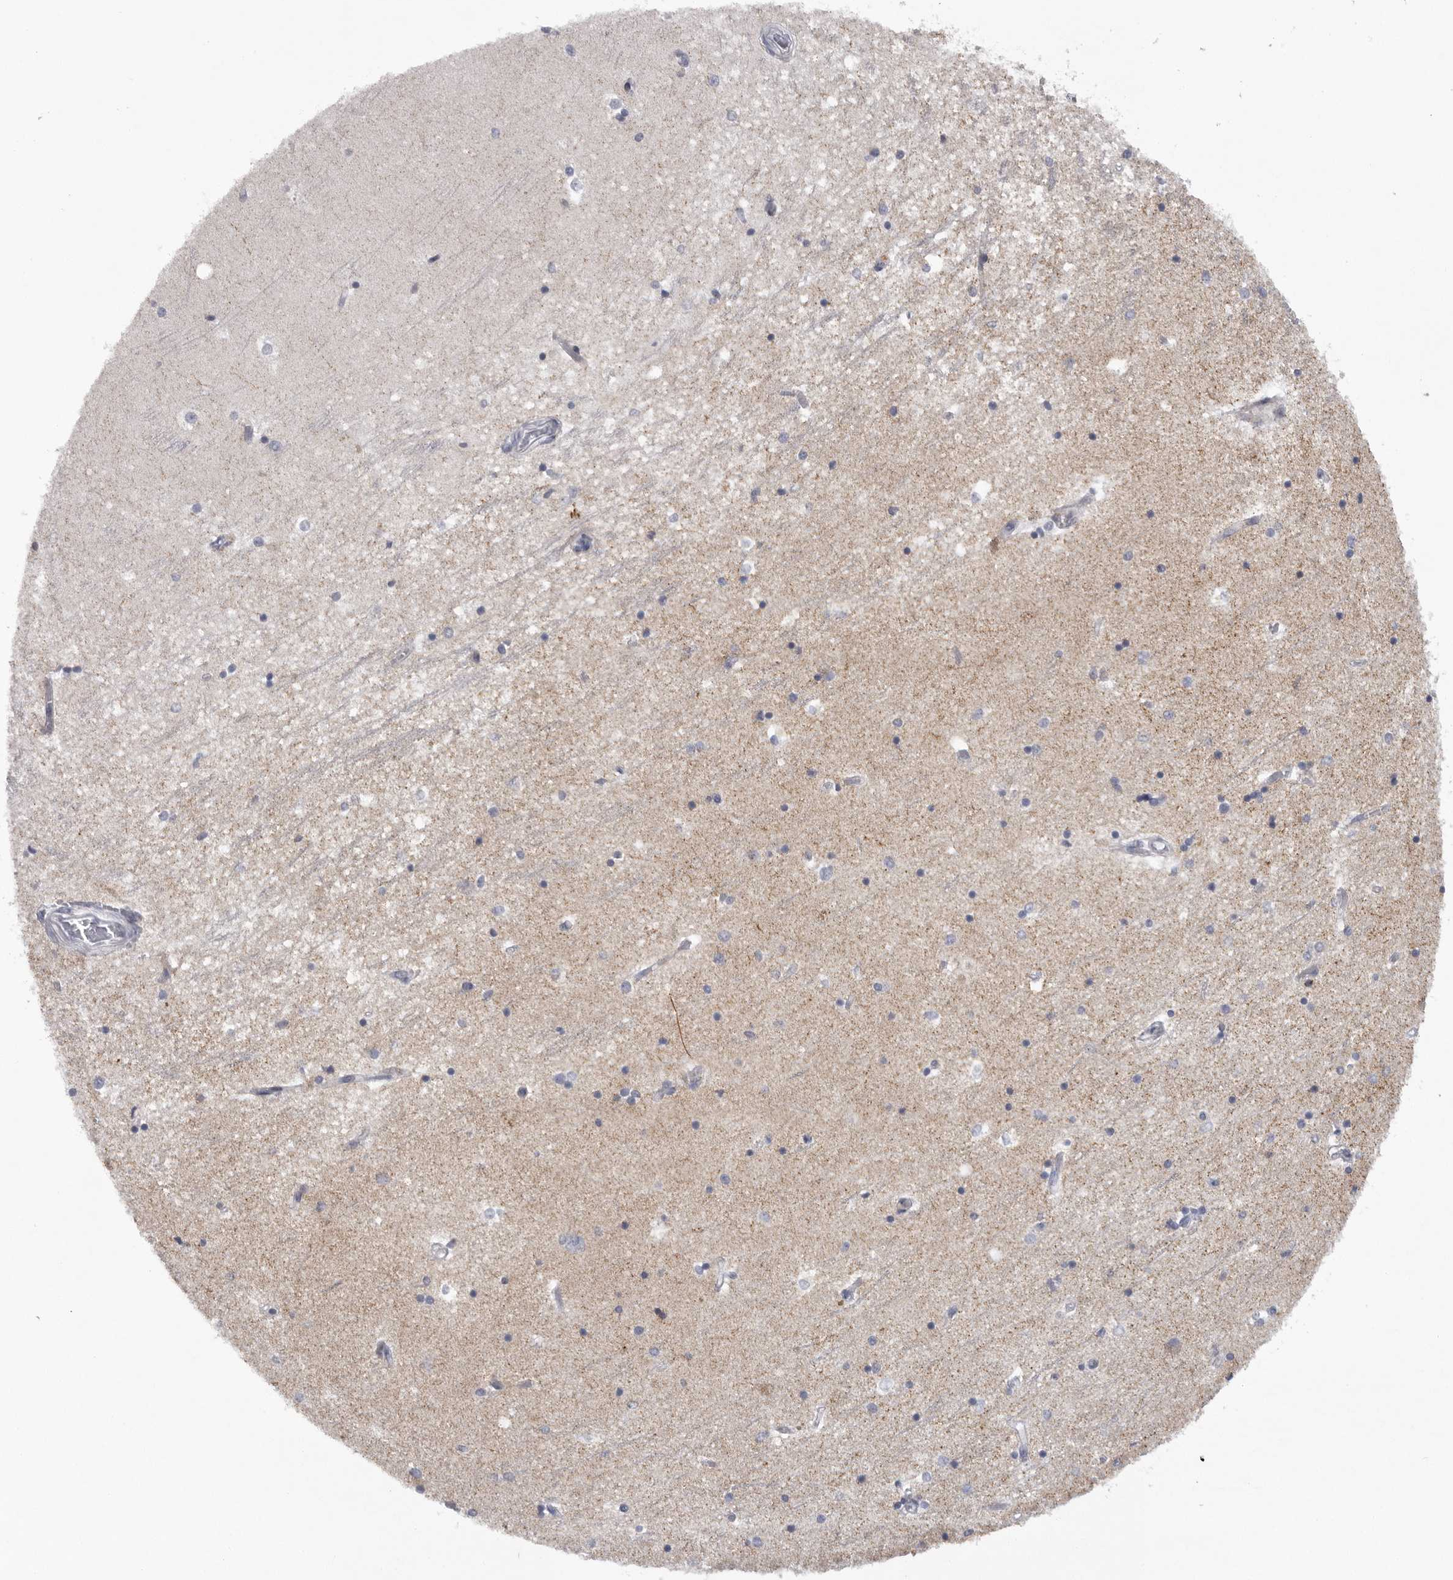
{"staining": {"intensity": "negative", "quantity": "none", "location": "none"}, "tissue": "hippocampus", "cell_type": "Glial cells", "image_type": "normal", "snomed": [{"axis": "morphology", "description": "Normal tissue, NOS"}, {"axis": "topography", "description": "Hippocampus"}], "caption": "Glial cells are negative for protein expression in unremarkable human hippocampus. Nuclei are stained in blue.", "gene": "USP24", "patient": {"sex": "male", "age": 45}}